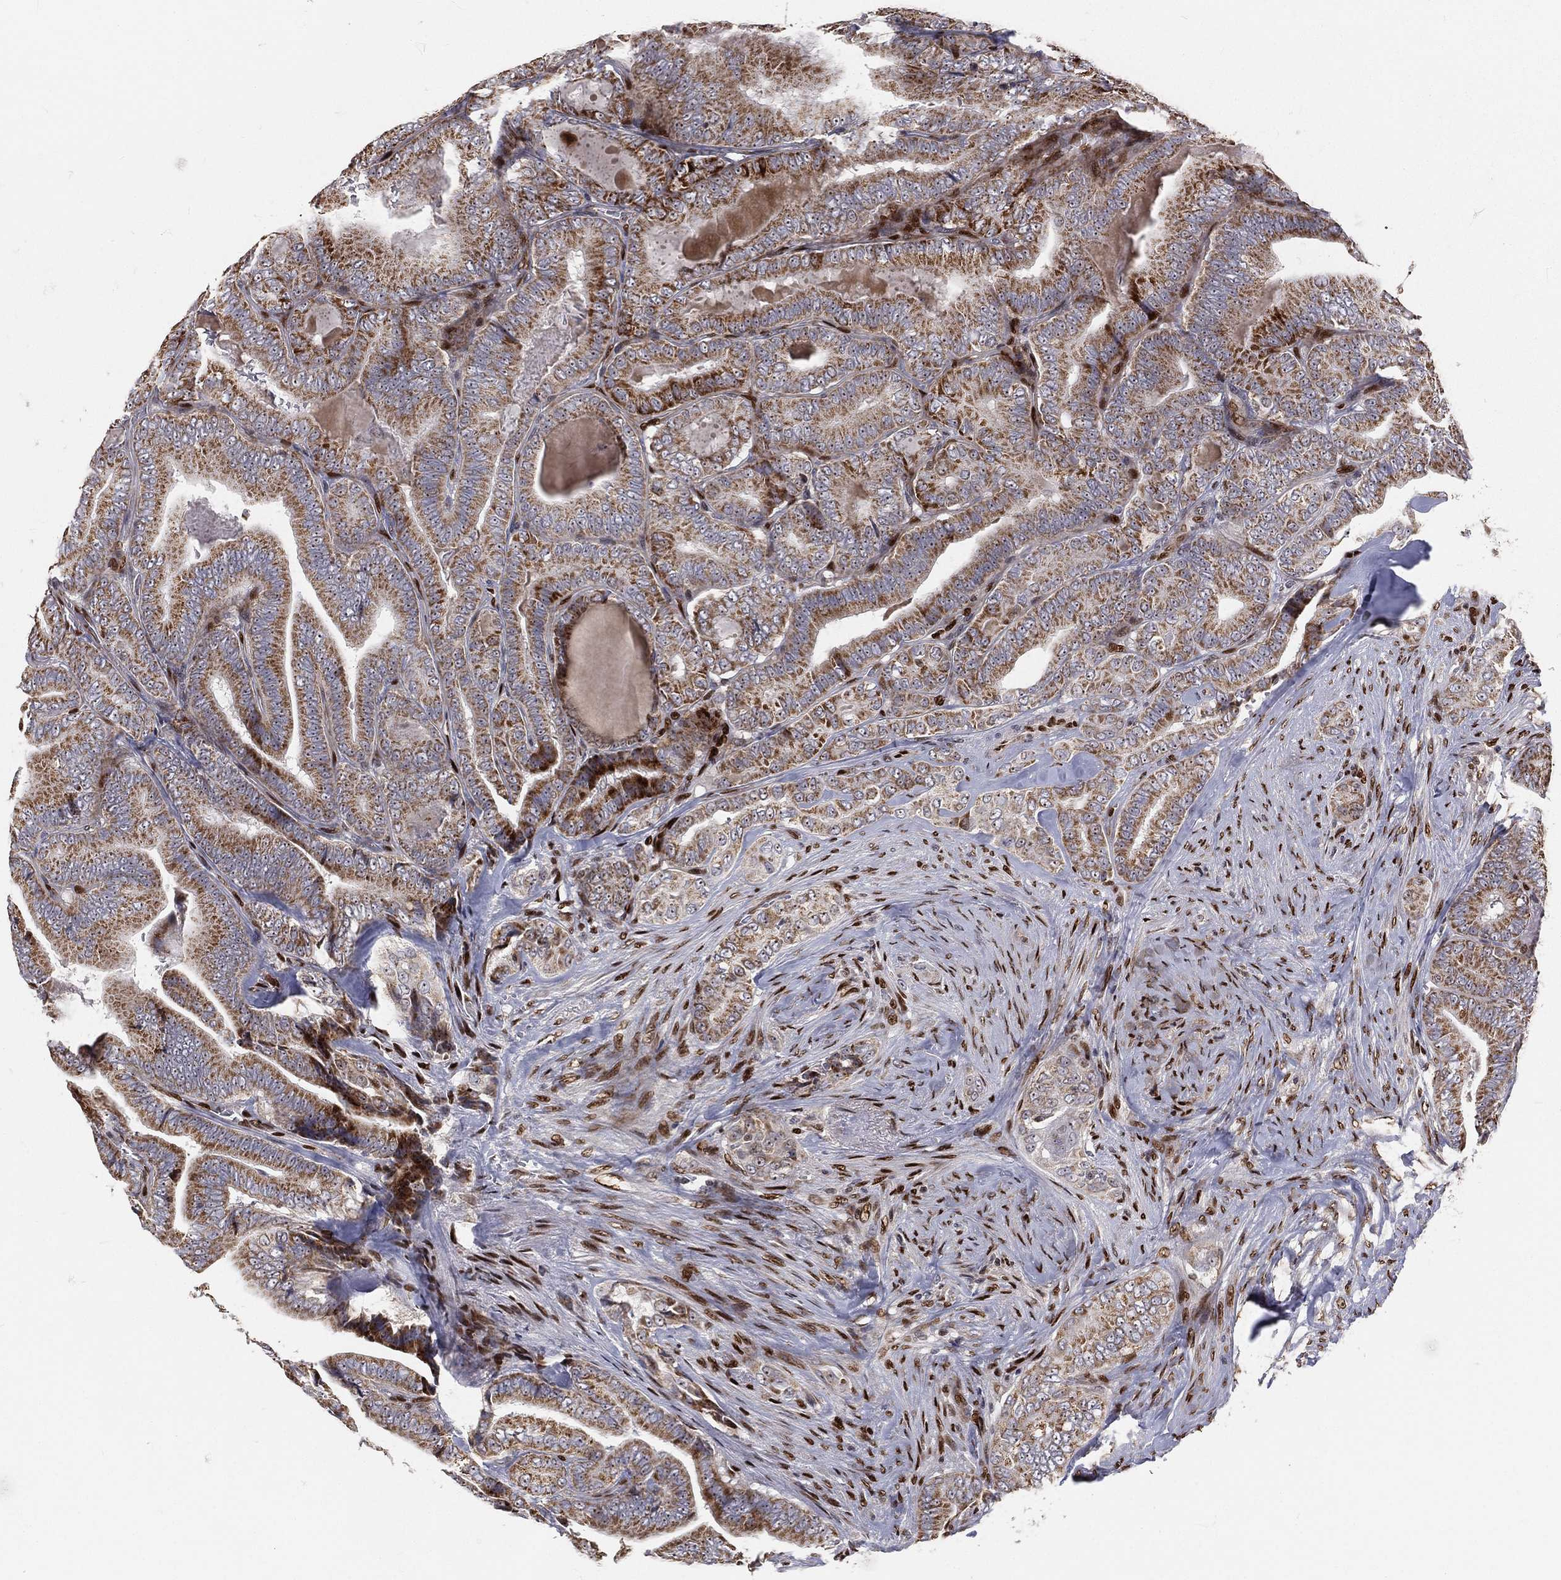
{"staining": {"intensity": "moderate", "quantity": ">75%", "location": "cytoplasmic/membranous"}, "tissue": "thyroid cancer", "cell_type": "Tumor cells", "image_type": "cancer", "snomed": [{"axis": "morphology", "description": "Papillary adenocarcinoma, NOS"}, {"axis": "topography", "description": "Thyroid gland"}], "caption": "Thyroid cancer was stained to show a protein in brown. There is medium levels of moderate cytoplasmic/membranous positivity in about >75% of tumor cells.", "gene": "ZEB1", "patient": {"sex": "male", "age": 61}}